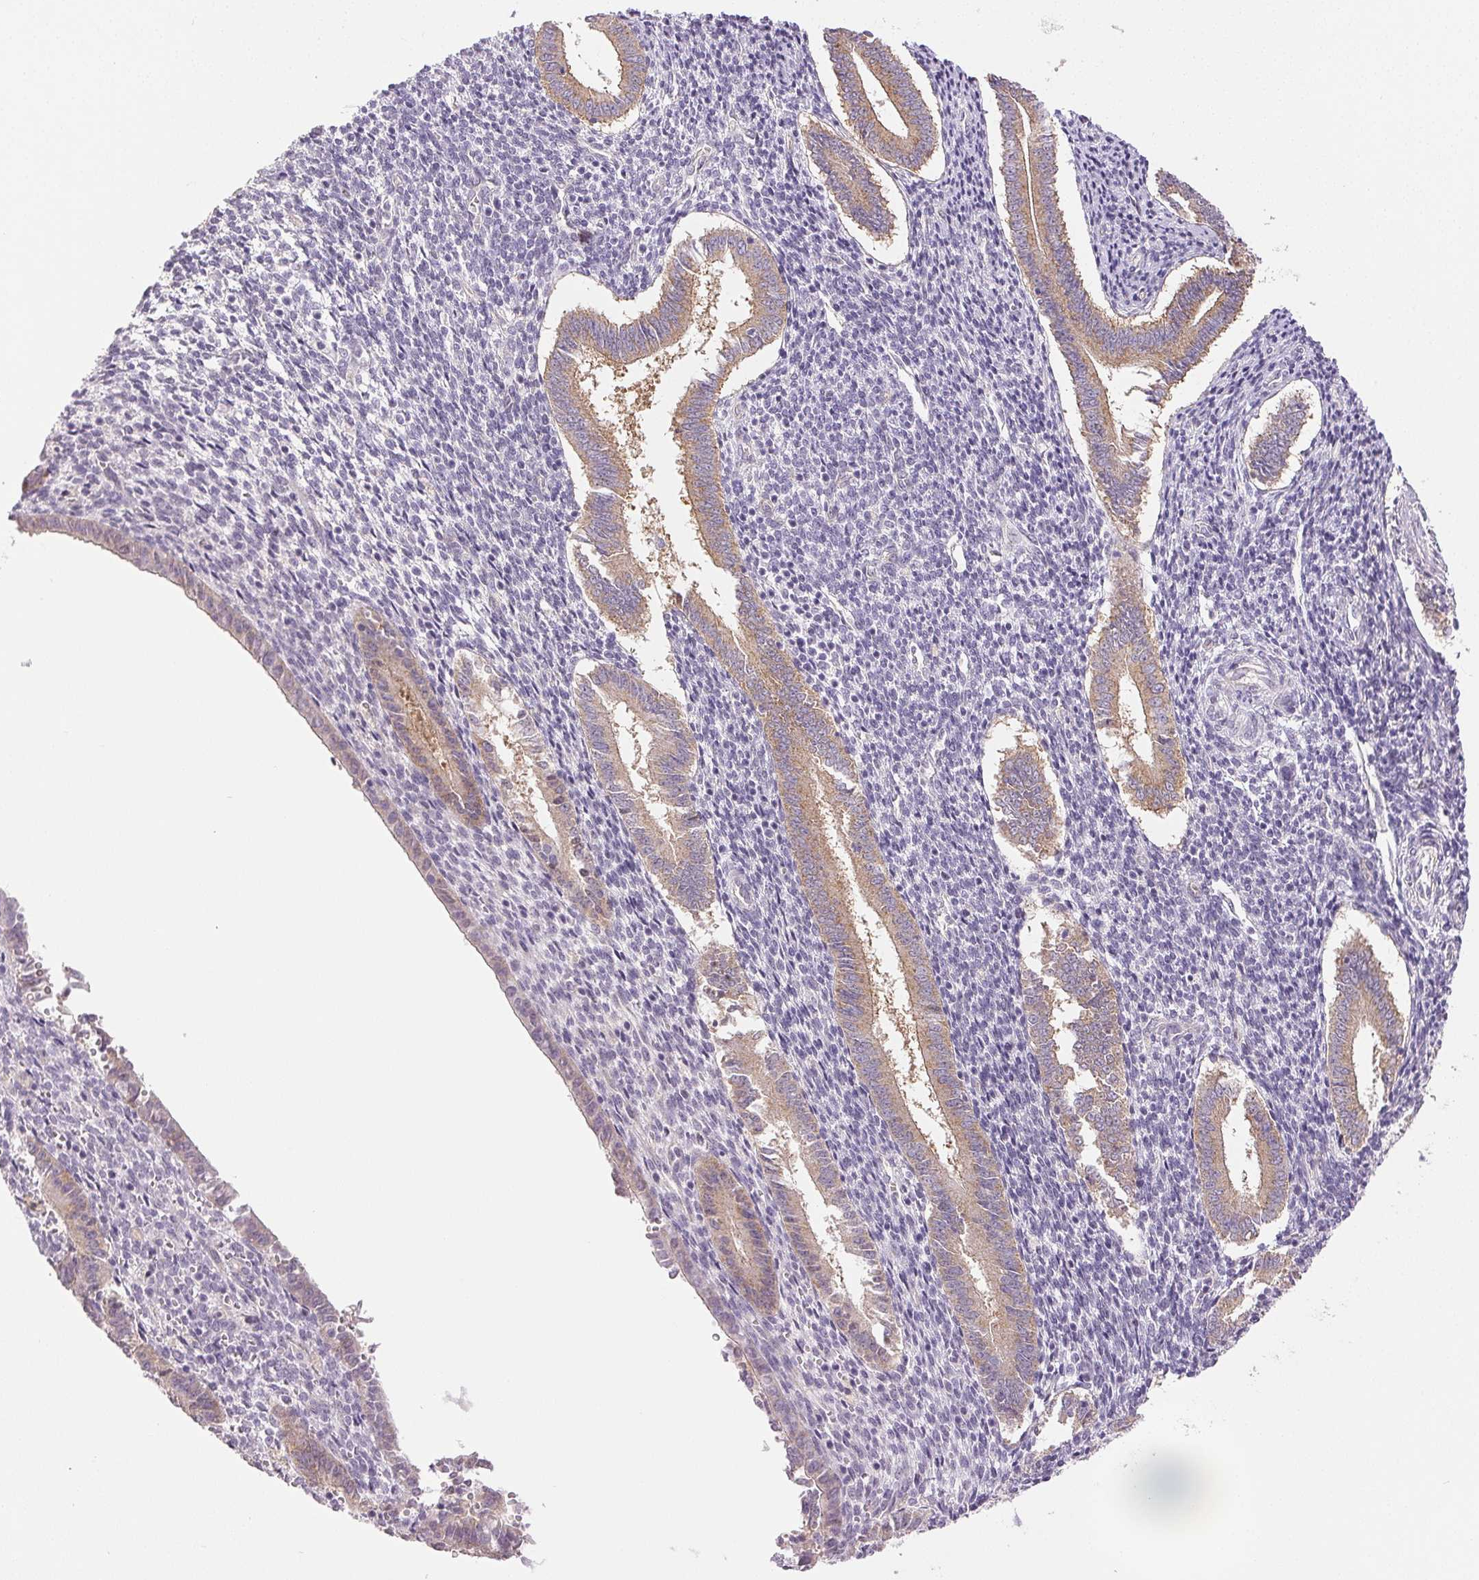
{"staining": {"intensity": "negative", "quantity": "none", "location": "none"}, "tissue": "endometrium", "cell_type": "Cells in endometrial stroma", "image_type": "normal", "snomed": [{"axis": "morphology", "description": "Normal tissue, NOS"}, {"axis": "topography", "description": "Endometrium"}], "caption": "Immunohistochemical staining of normal endometrium reveals no significant expression in cells in endometrial stroma. (Brightfield microscopy of DAB (3,3'-diaminobenzidine) immunohistochemistry at high magnification).", "gene": "PLCB1", "patient": {"sex": "female", "age": 25}}